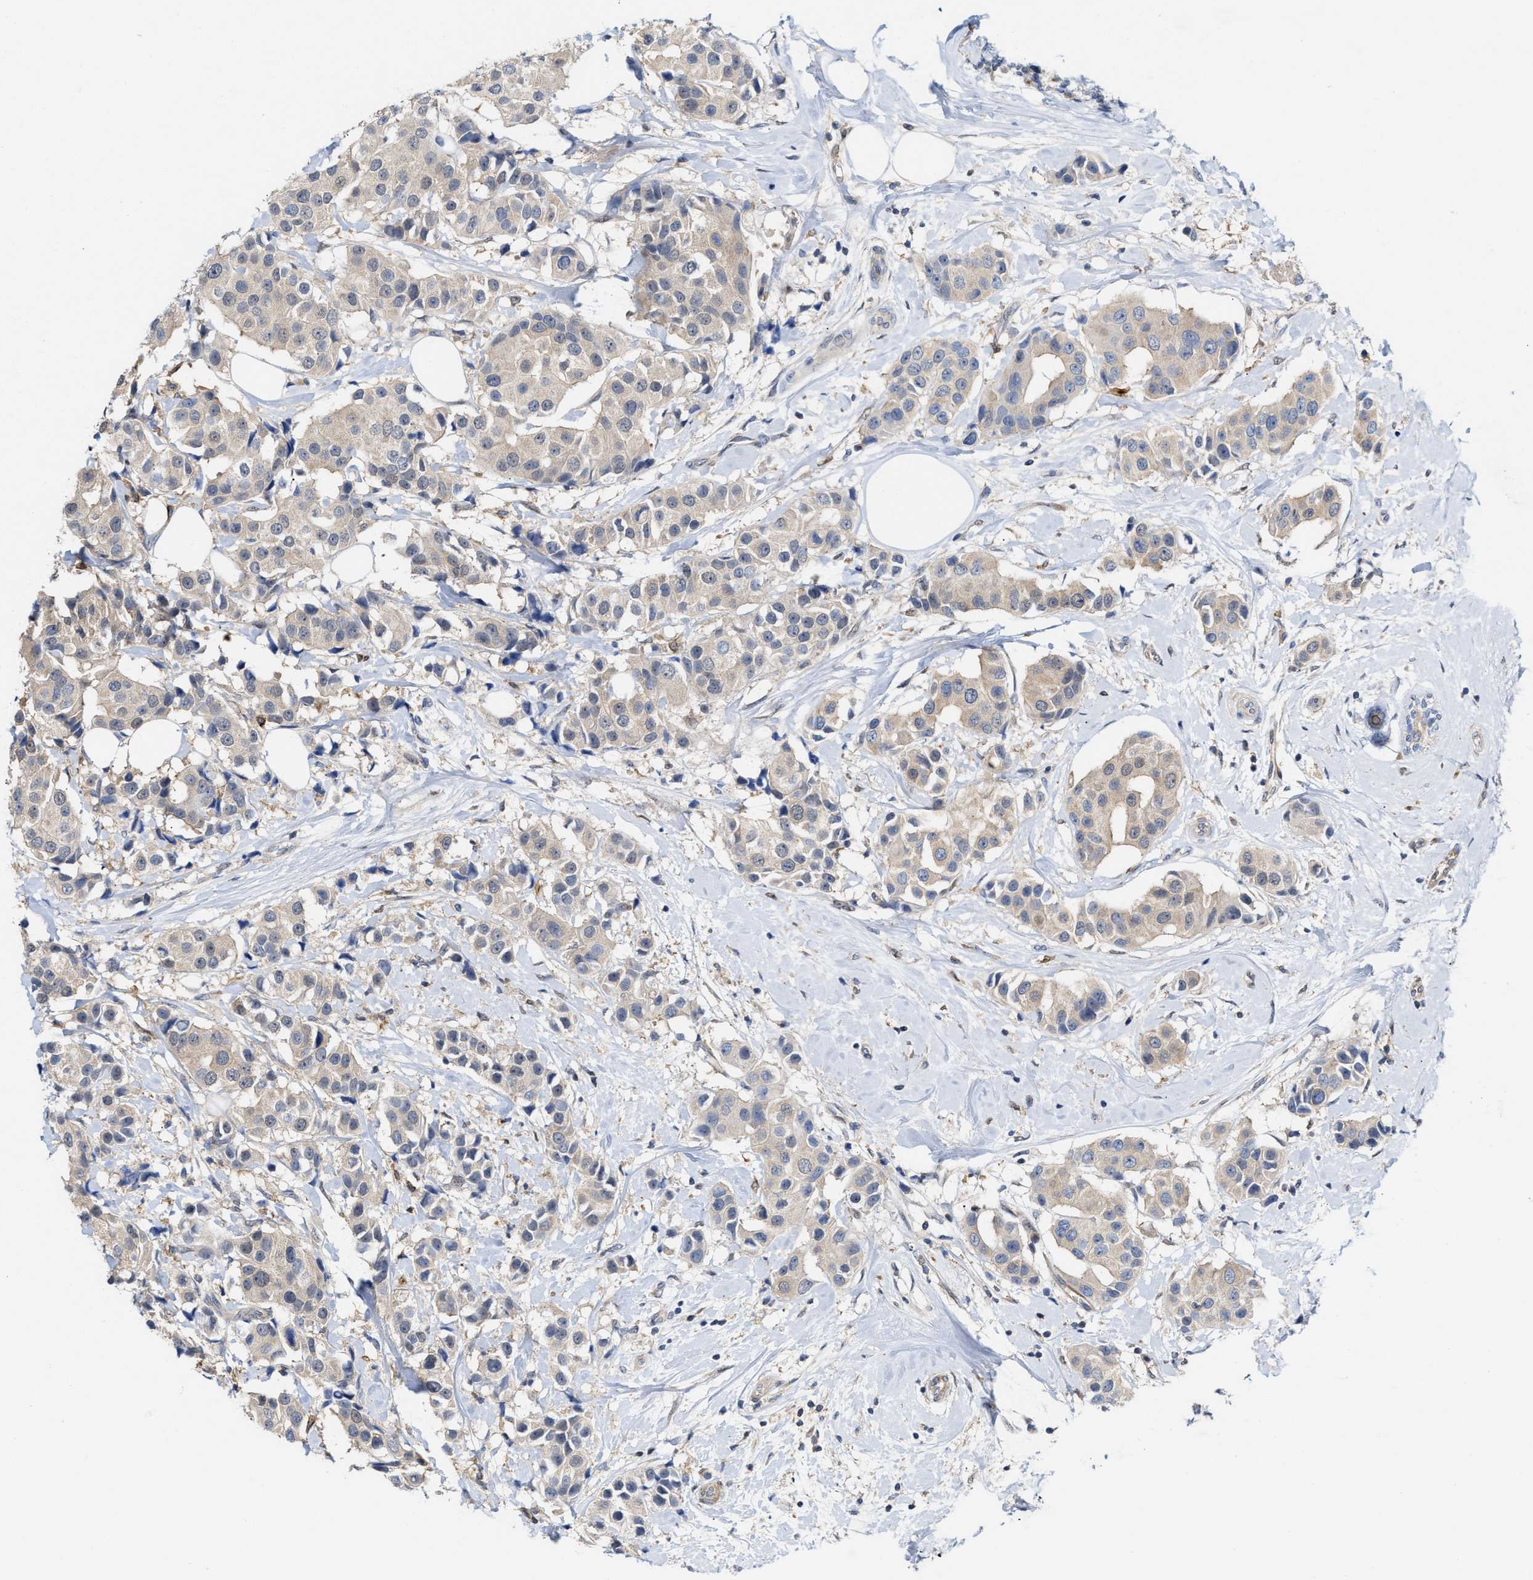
{"staining": {"intensity": "weak", "quantity": "<25%", "location": "cytoplasmic/membranous"}, "tissue": "breast cancer", "cell_type": "Tumor cells", "image_type": "cancer", "snomed": [{"axis": "morphology", "description": "Normal tissue, NOS"}, {"axis": "morphology", "description": "Duct carcinoma"}, {"axis": "topography", "description": "Breast"}], "caption": "Image shows no protein staining in tumor cells of breast invasive ductal carcinoma tissue.", "gene": "BBLN", "patient": {"sex": "female", "age": 39}}